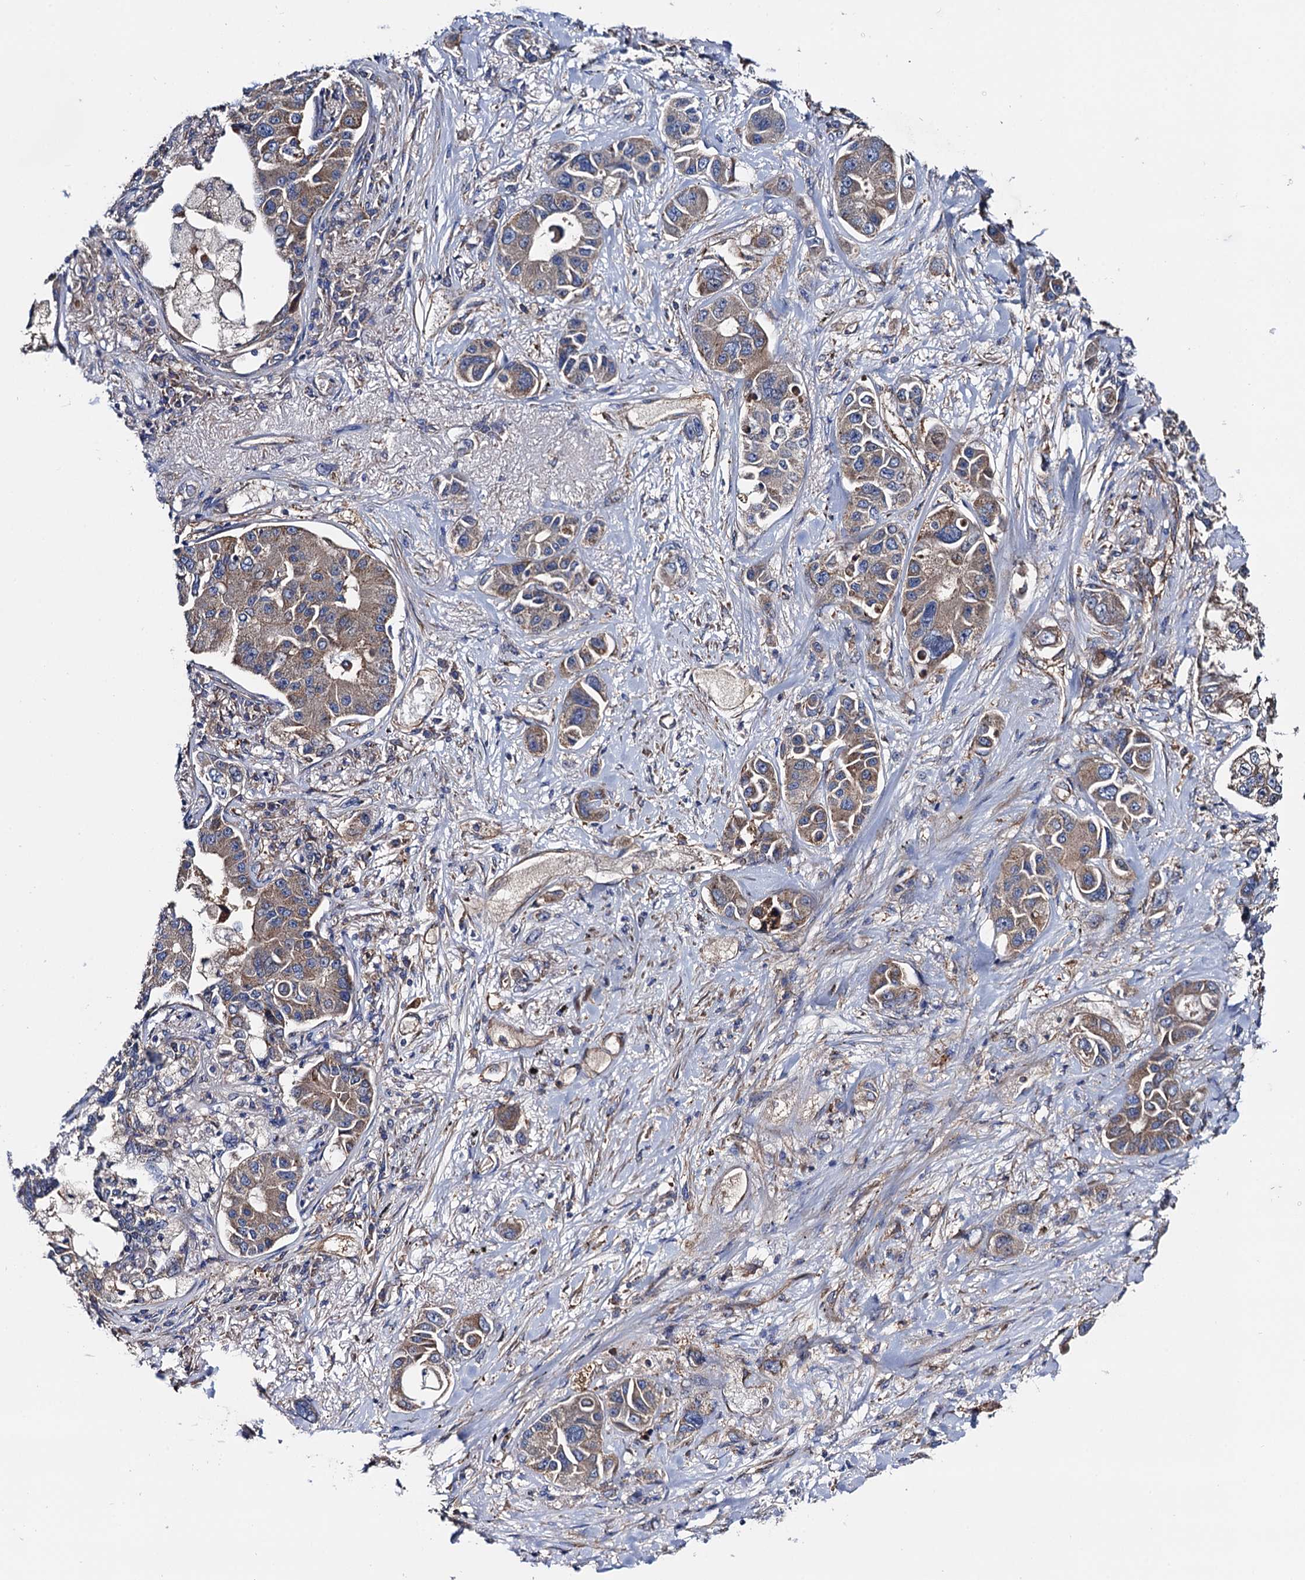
{"staining": {"intensity": "moderate", "quantity": ">75%", "location": "cytoplasmic/membranous"}, "tissue": "lung cancer", "cell_type": "Tumor cells", "image_type": "cancer", "snomed": [{"axis": "morphology", "description": "Adenocarcinoma, NOS"}, {"axis": "topography", "description": "Lung"}], "caption": "Protein positivity by immunohistochemistry displays moderate cytoplasmic/membranous expression in about >75% of tumor cells in lung cancer. (brown staining indicates protein expression, while blue staining denotes nuclei).", "gene": "MRPL48", "patient": {"sex": "male", "age": 49}}